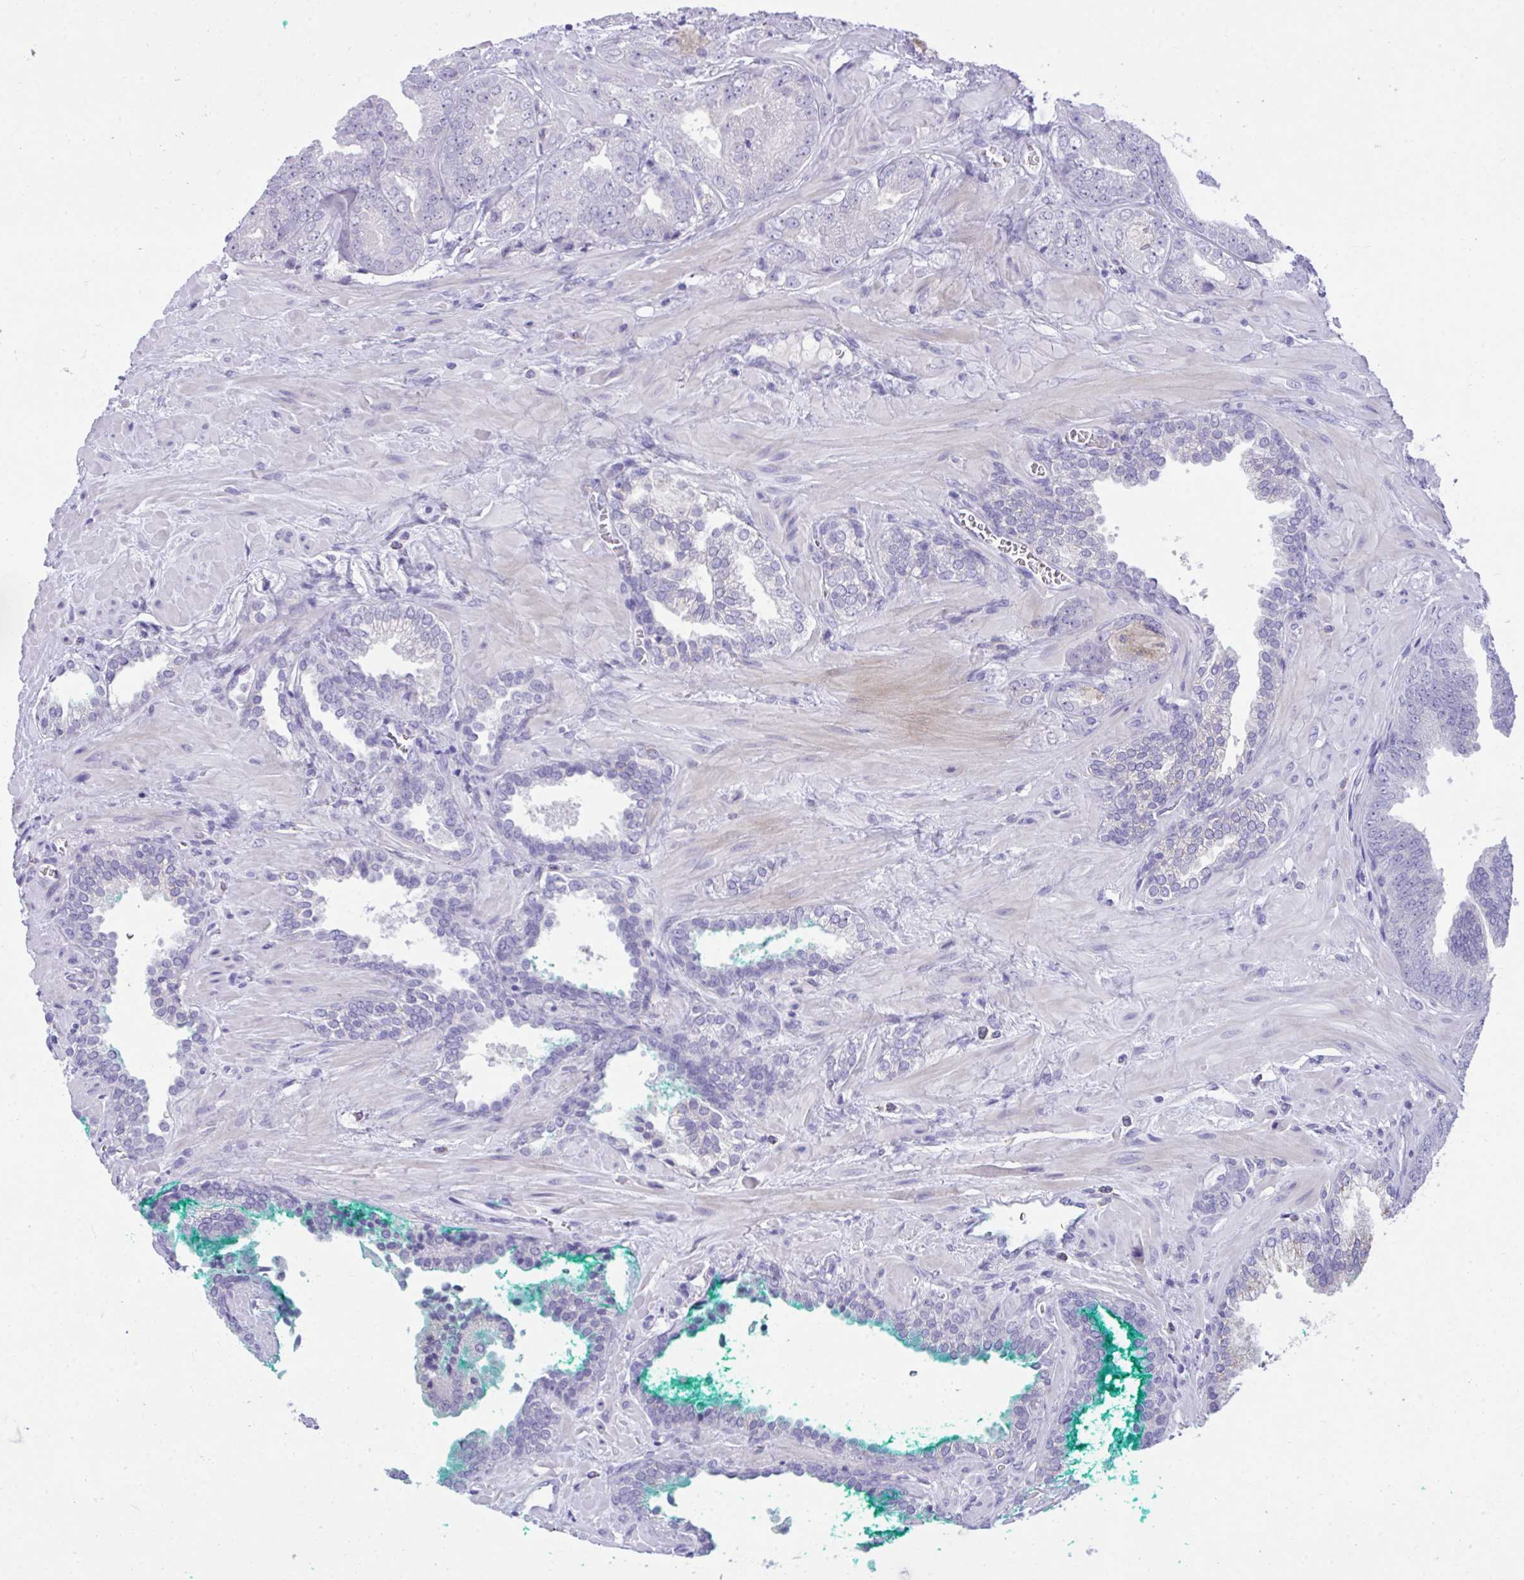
{"staining": {"intensity": "negative", "quantity": "none", "location": "none"}, "tissue": "prostate cancer", "cell_type": "Tumor cells", "image_type": "cancer", "snomed": [{"axis": "morphology", "description": "Adenocarcinoma, High grade"}, {"axis": "topography", "description": "Prostate"}], "caption": "An immunohistochemistry (IHC) photomicrograph of prostate cancer (adenocarcinoma (high-grade)) is shown. There is no staining in tumor cells of prostate cancer (adenocarcinoma (high-grade)).", "gene": "PLEKHH1", "patient": {"sex": "male", "age": 68}}